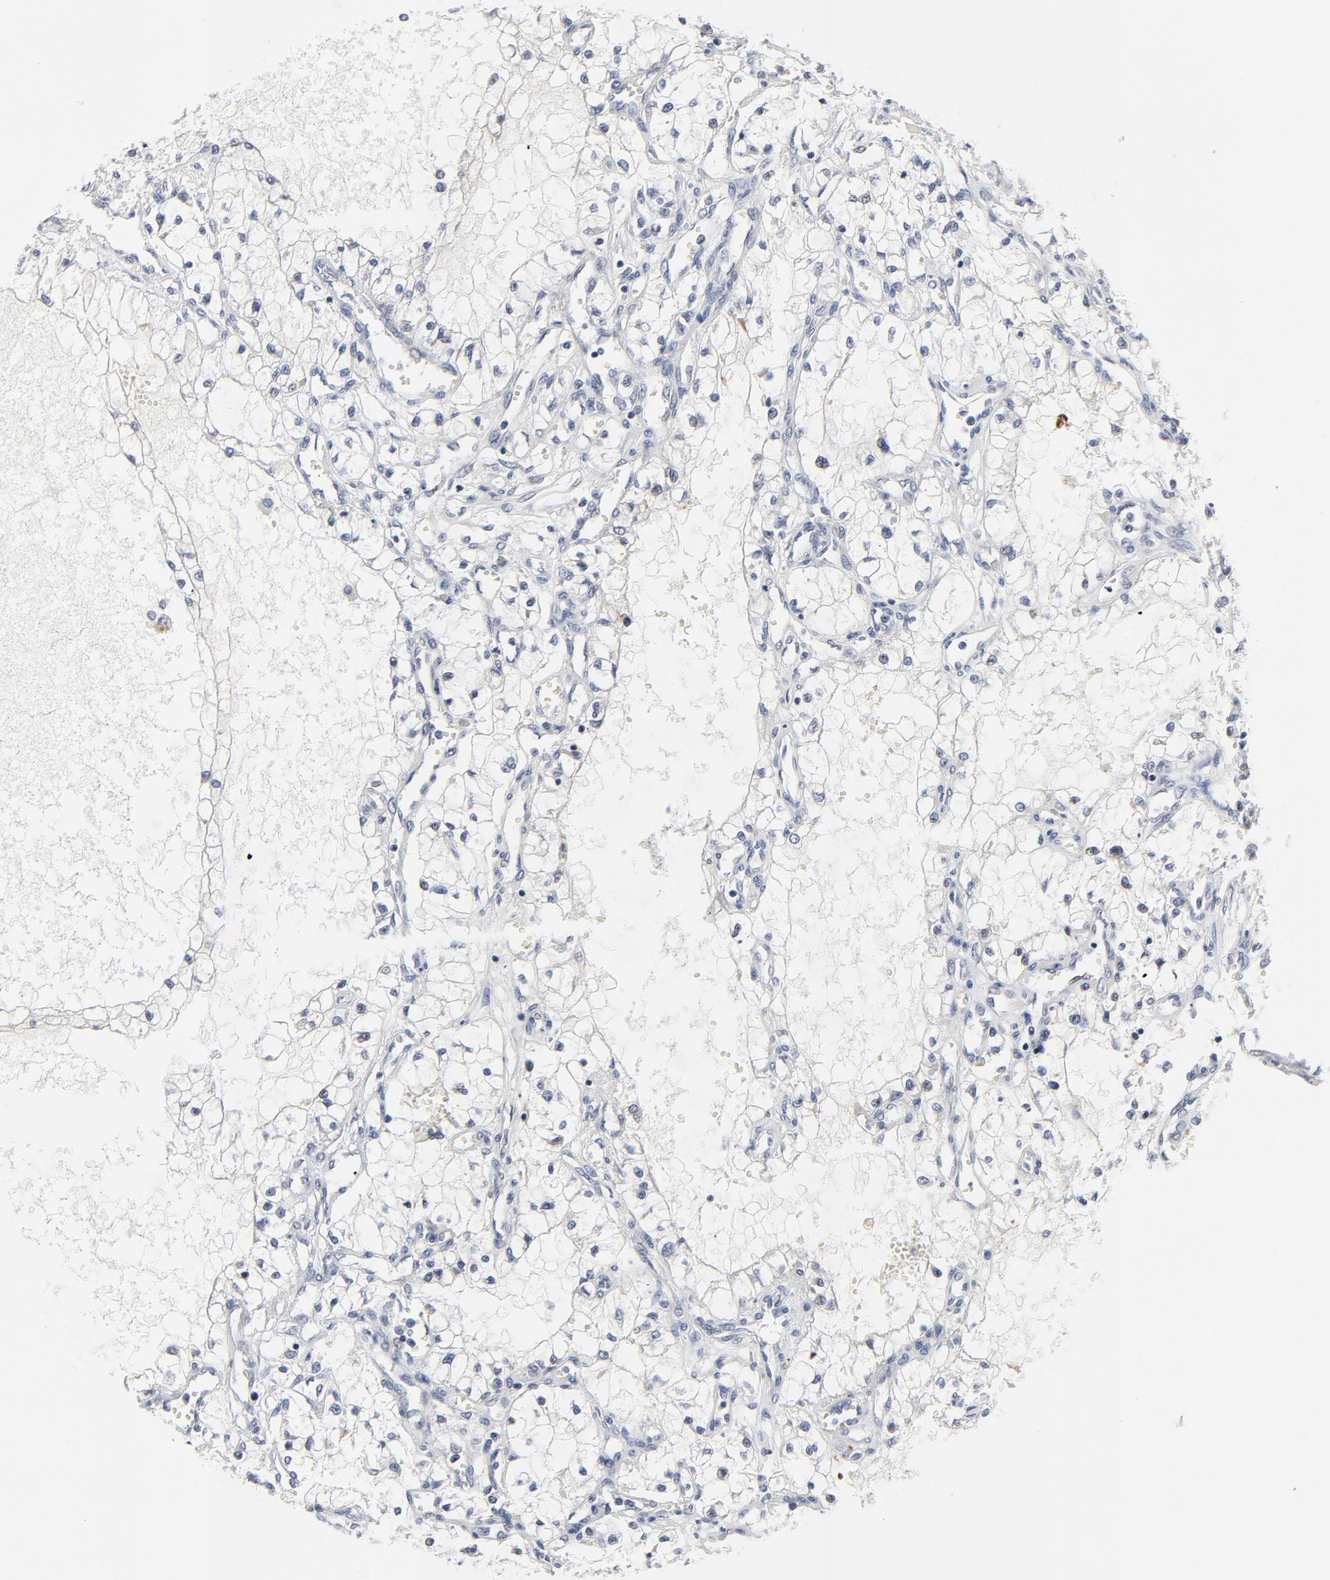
{"staining": {"intensity": "negative", "quantity": "none", "location": "none"}, "tissue": "renal cancer", "cell_type": "Tumor cells", "image_type": "cancer", "snomed": [{"axis": "morphology", "description": "Adenocarcinoma, NOS"}, {"axis": "topography", "description": "Kidney"}], "caption": "IHC photomicrograph of renal cancer (adenocarcinoma) stained for a protein (brown), which demonstrates no staining in tumor cells.", "gene": "NLGN3", "patient": {"sex": "male", "age": 61}}